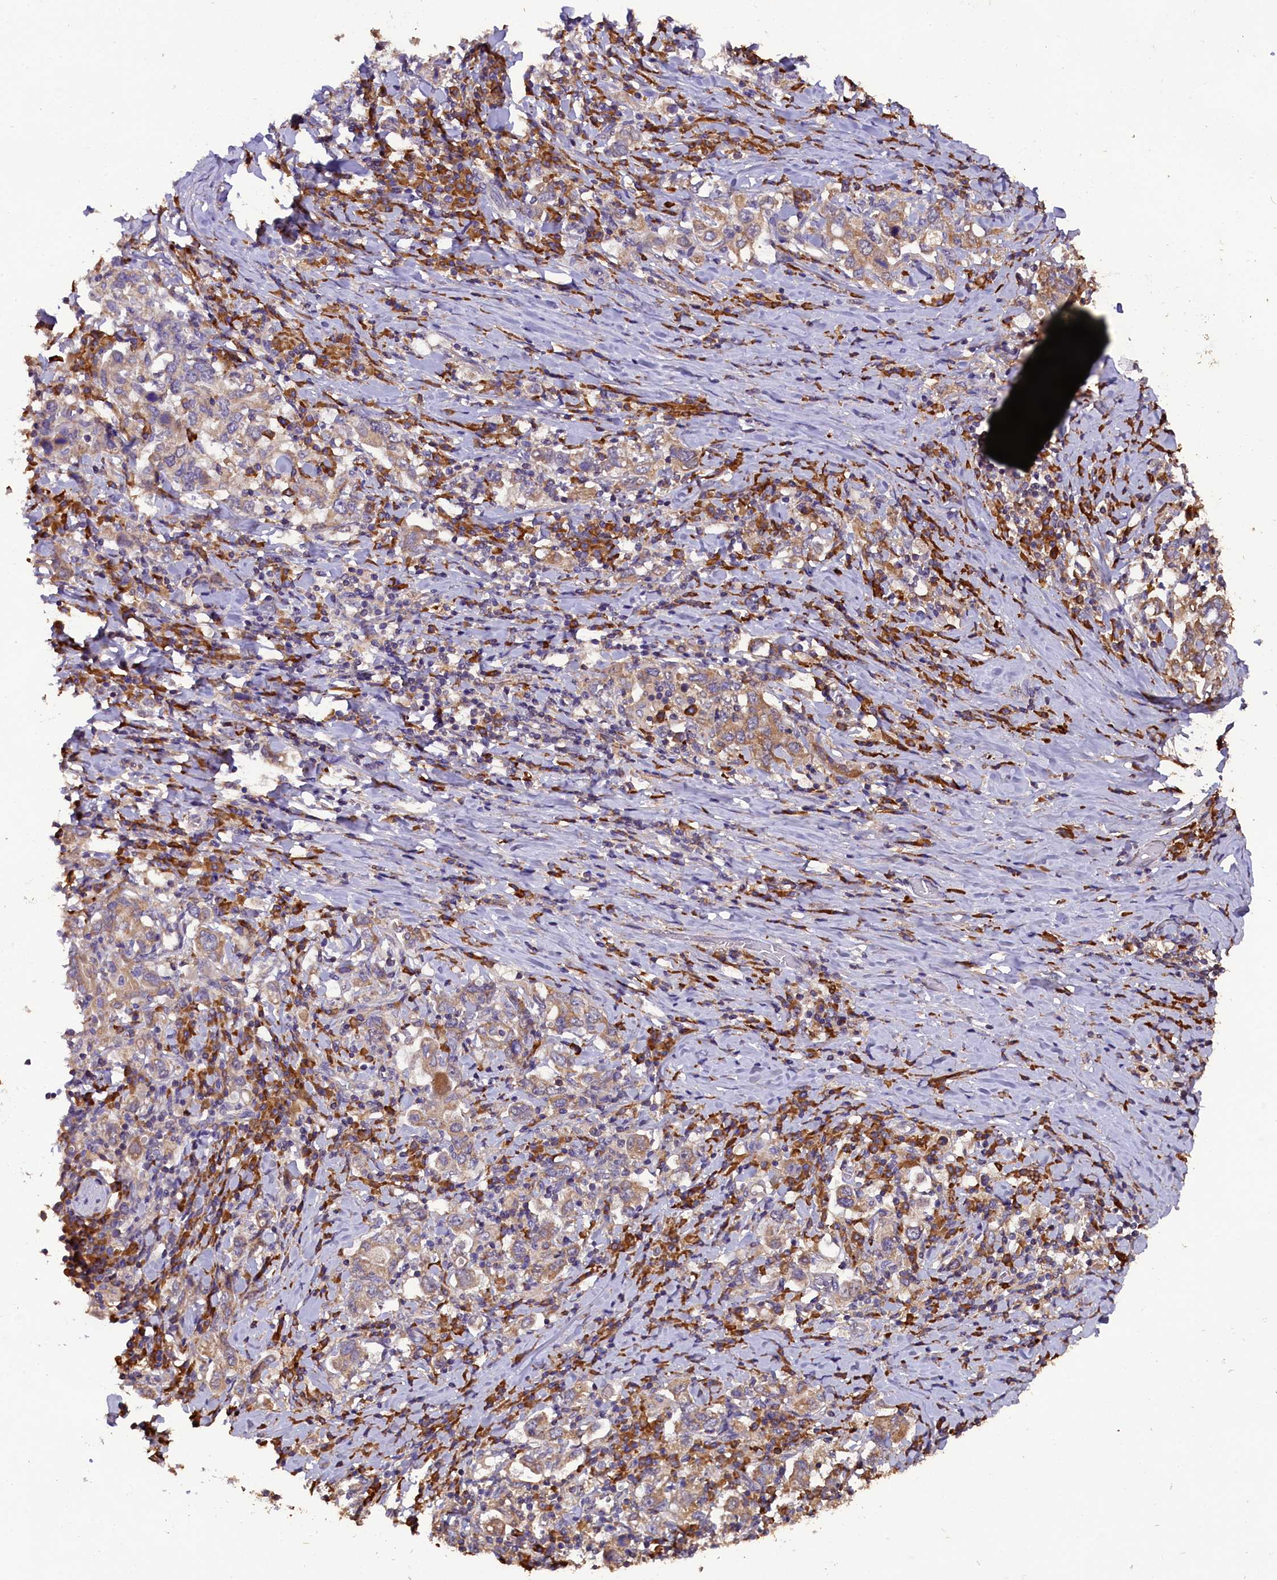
{"staining": {"intensity": "moderate", "quantity": "25%-75%", "location": "cytoplasmic/membranous"}, "tissue": "stomach cancer", "cell_type": "Tumor cells", "image_type": "cancer", "snomed": [{"axis": "morphology", "description": "Adenocarcinoma, NOS"}, {"axis": "topography", "description": "Stomach, upper"}, {"axis": "topography", "description": "Stomach"}], "caption": "Tumor cells reveal medium levels of moderate cytoplasmic/membranous staining in about 25%-75% of cells in adenocarcinoma (stomach). (IHC, brightfield microscopy, high magnification).", "gene": "ENKD1", "patient": {"sex": "male", "age": 62}}